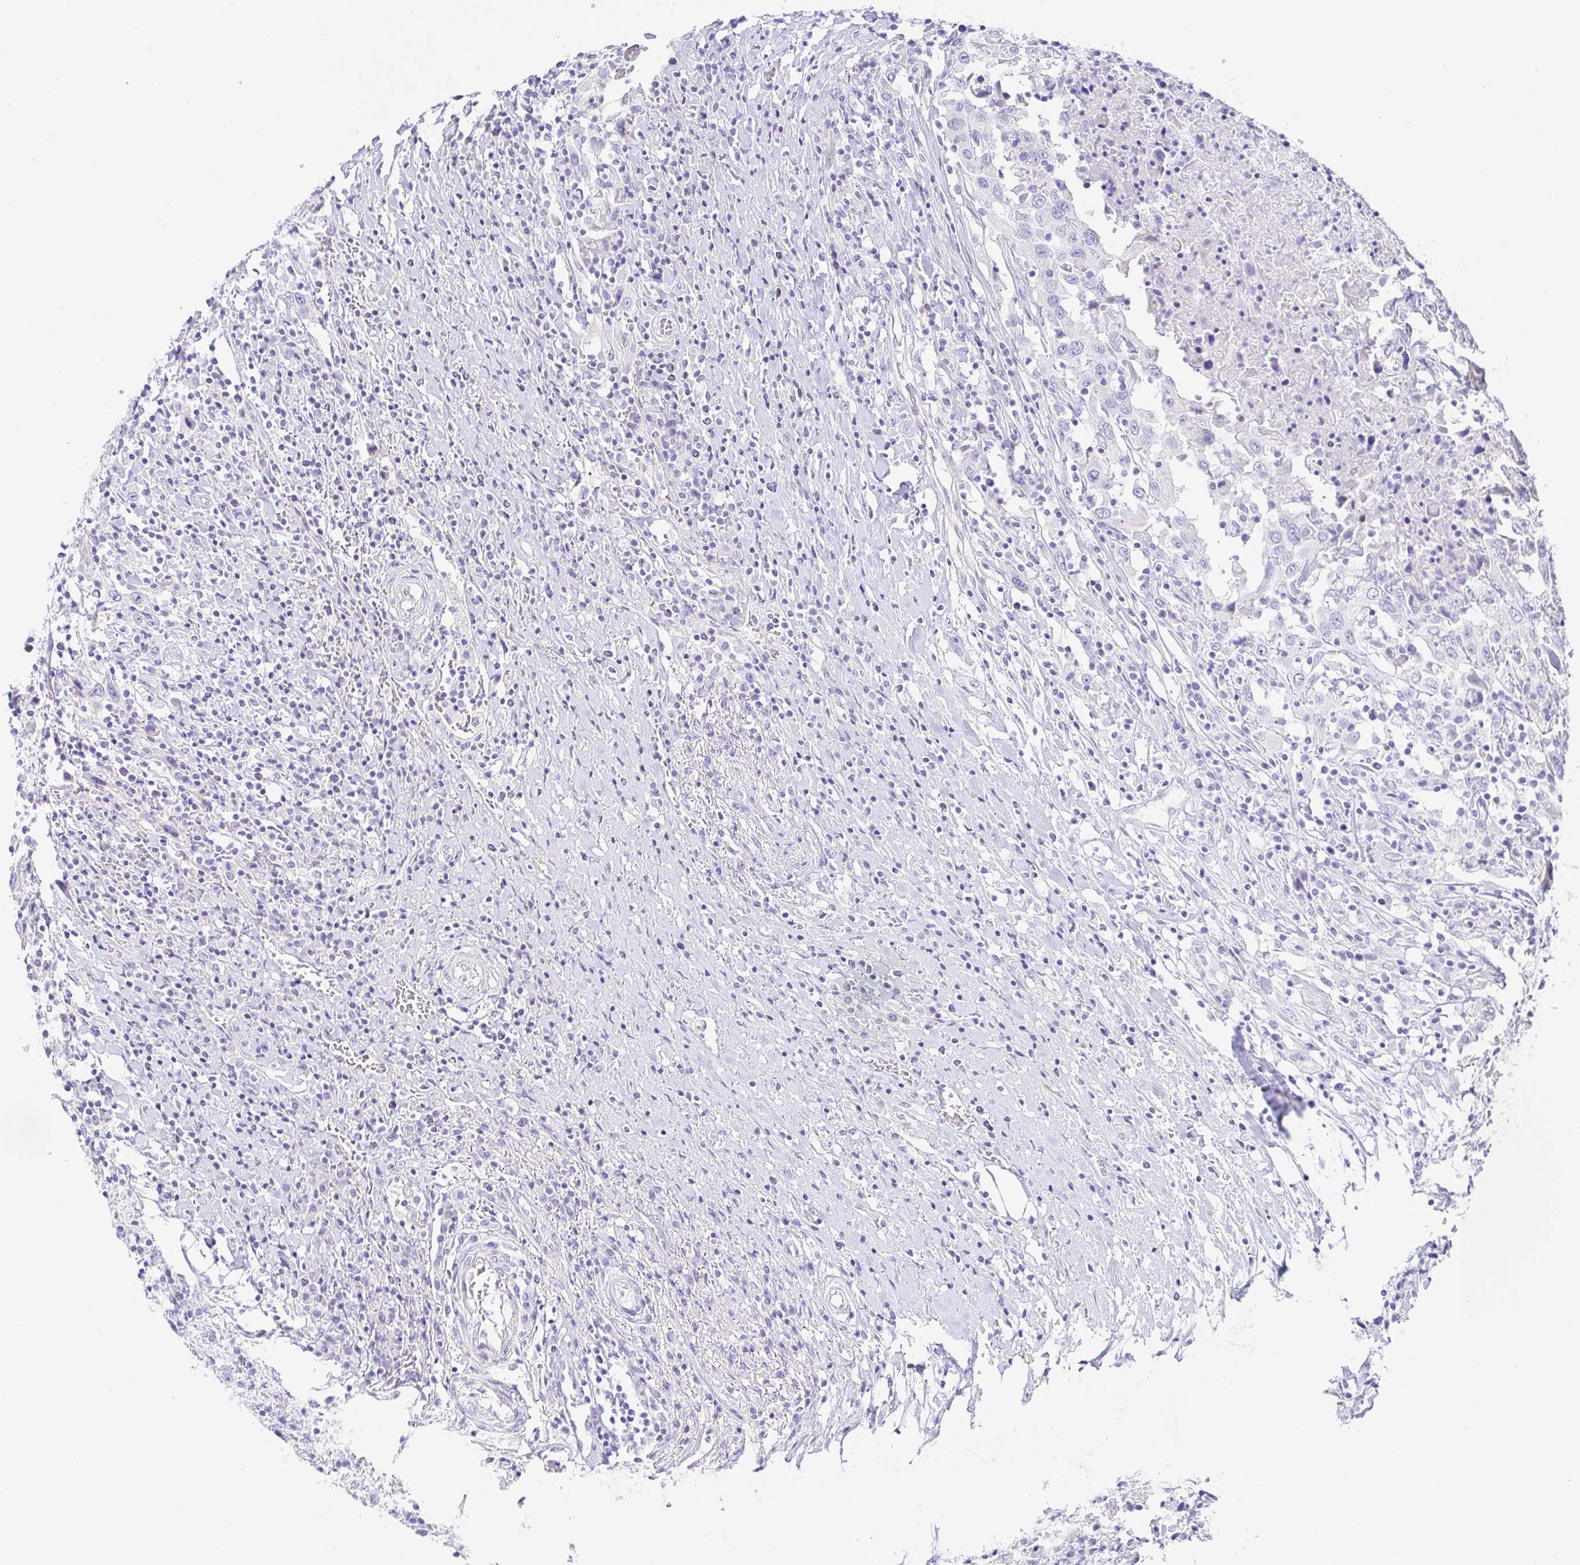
{"staining": {"intensity": "negative", "quantity": "none", "location": "none"}, "tissue": "urothelial cancer", "cell_type": "Tumor cells", "image_type": "cancer", "snomed": [{"axis": "morphology", "description": "Urothelial carcinoma, High grade"}, {"axis": "topography", "description": "Urinary bladder"}], "caption": "Immunohistochemistry micrograph of neoplastic tissue: urothelial carcinoma (high-grade) stained with DAB exhibits no significant protein expression in tumor cells.", "gene": "PINLYP", "patient": {"sex": "male", "age": 61}}